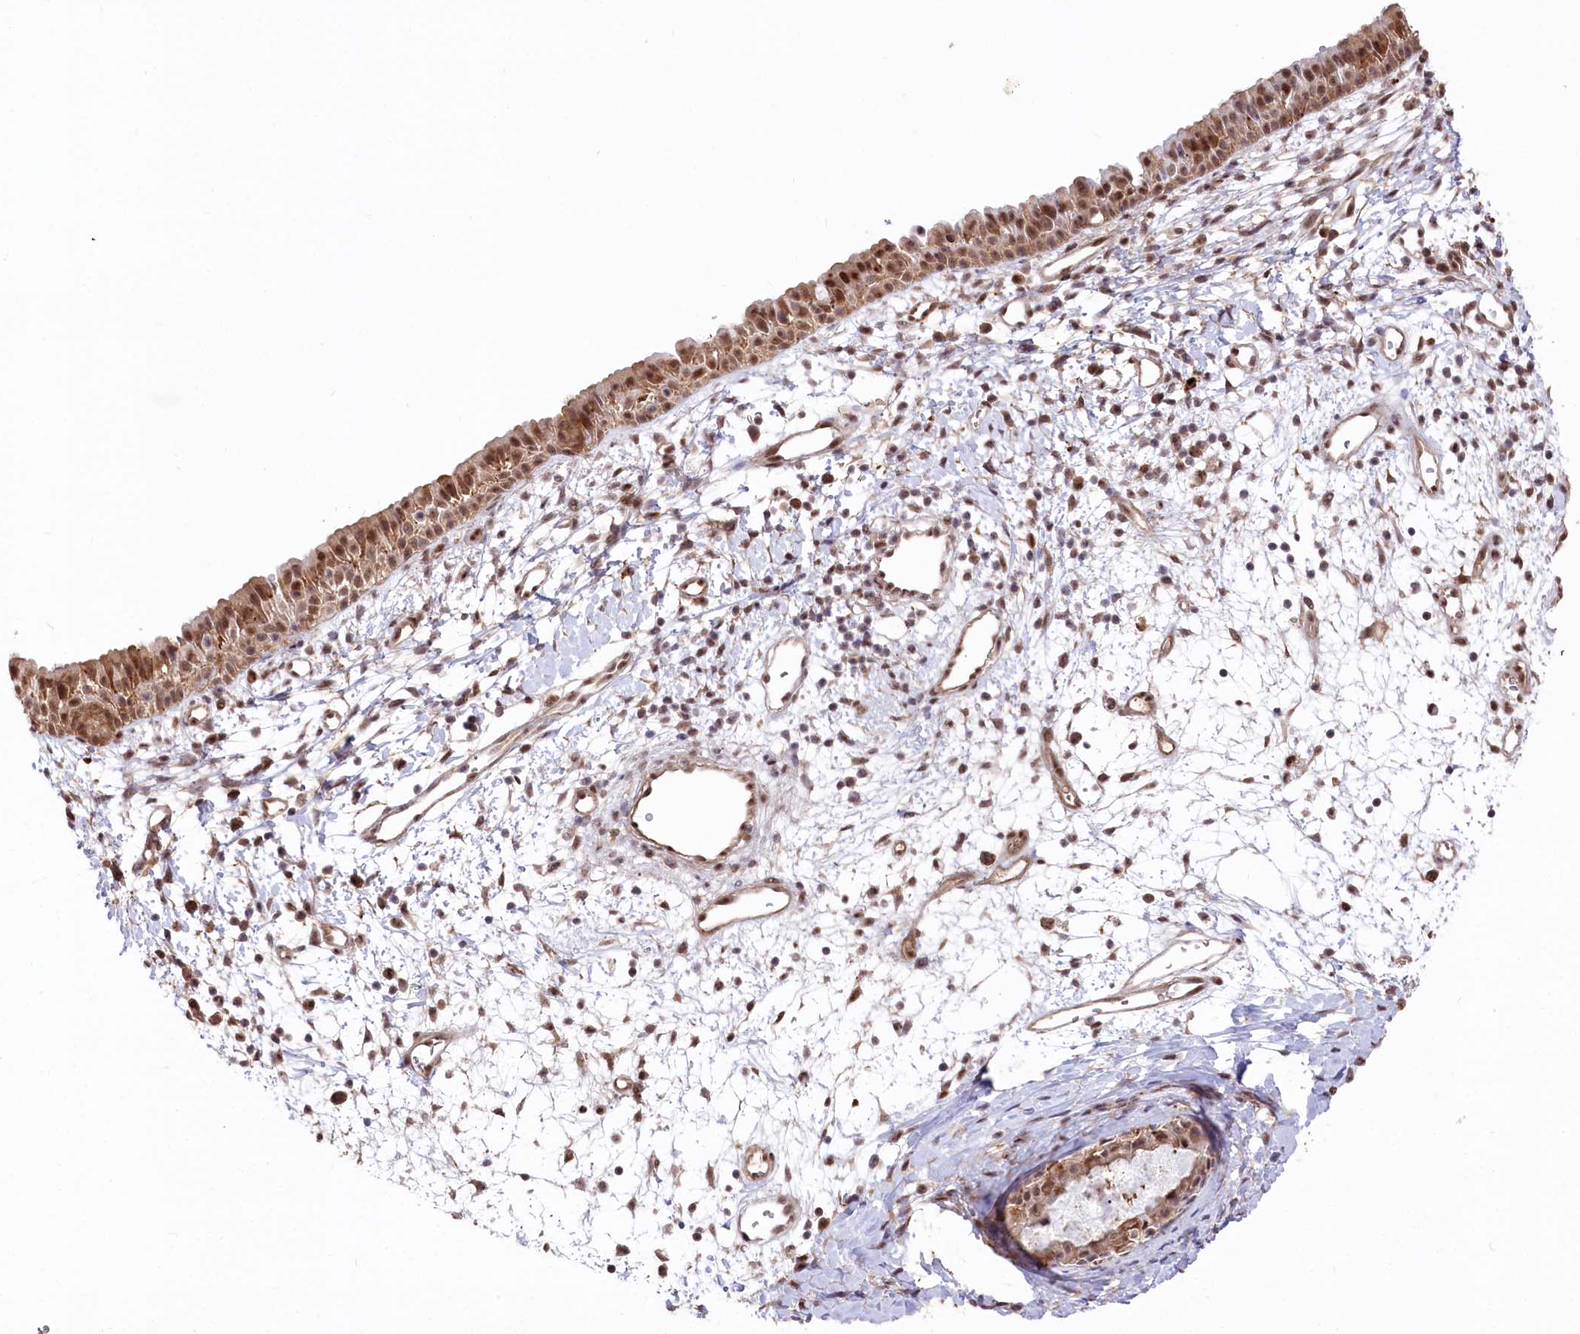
{"staining": {"intensity": "moderate", "quantity": ">75%", "location": "cytoplasmic/membranous,nuclear"}, "tissue": "nasopharynx", "cell_type": "Respiratory epithelial cells", "image_type": "normal", "snomed": [{"axis": "morphology", "description": "Normal tissue, NOS"}, {"axis": "topography", "description": "Nasopharynx"}], "caption": "Immunohistochemistry (DAB (3,3'-diaminobenzidine)) staining of normal human nasopharynx exhibits moderate cytoplasmic/membranous,nuclear protein expression in about >75% of respiratory epithelial cells. Using DAB (3,3'-diaminobenzidine) (brown) and hematoxylin (blue) stains, captured at high magnification using brightfield microscopy.", "gene": "PSMA1", "patient": {"sex": "male", "age": 22}}